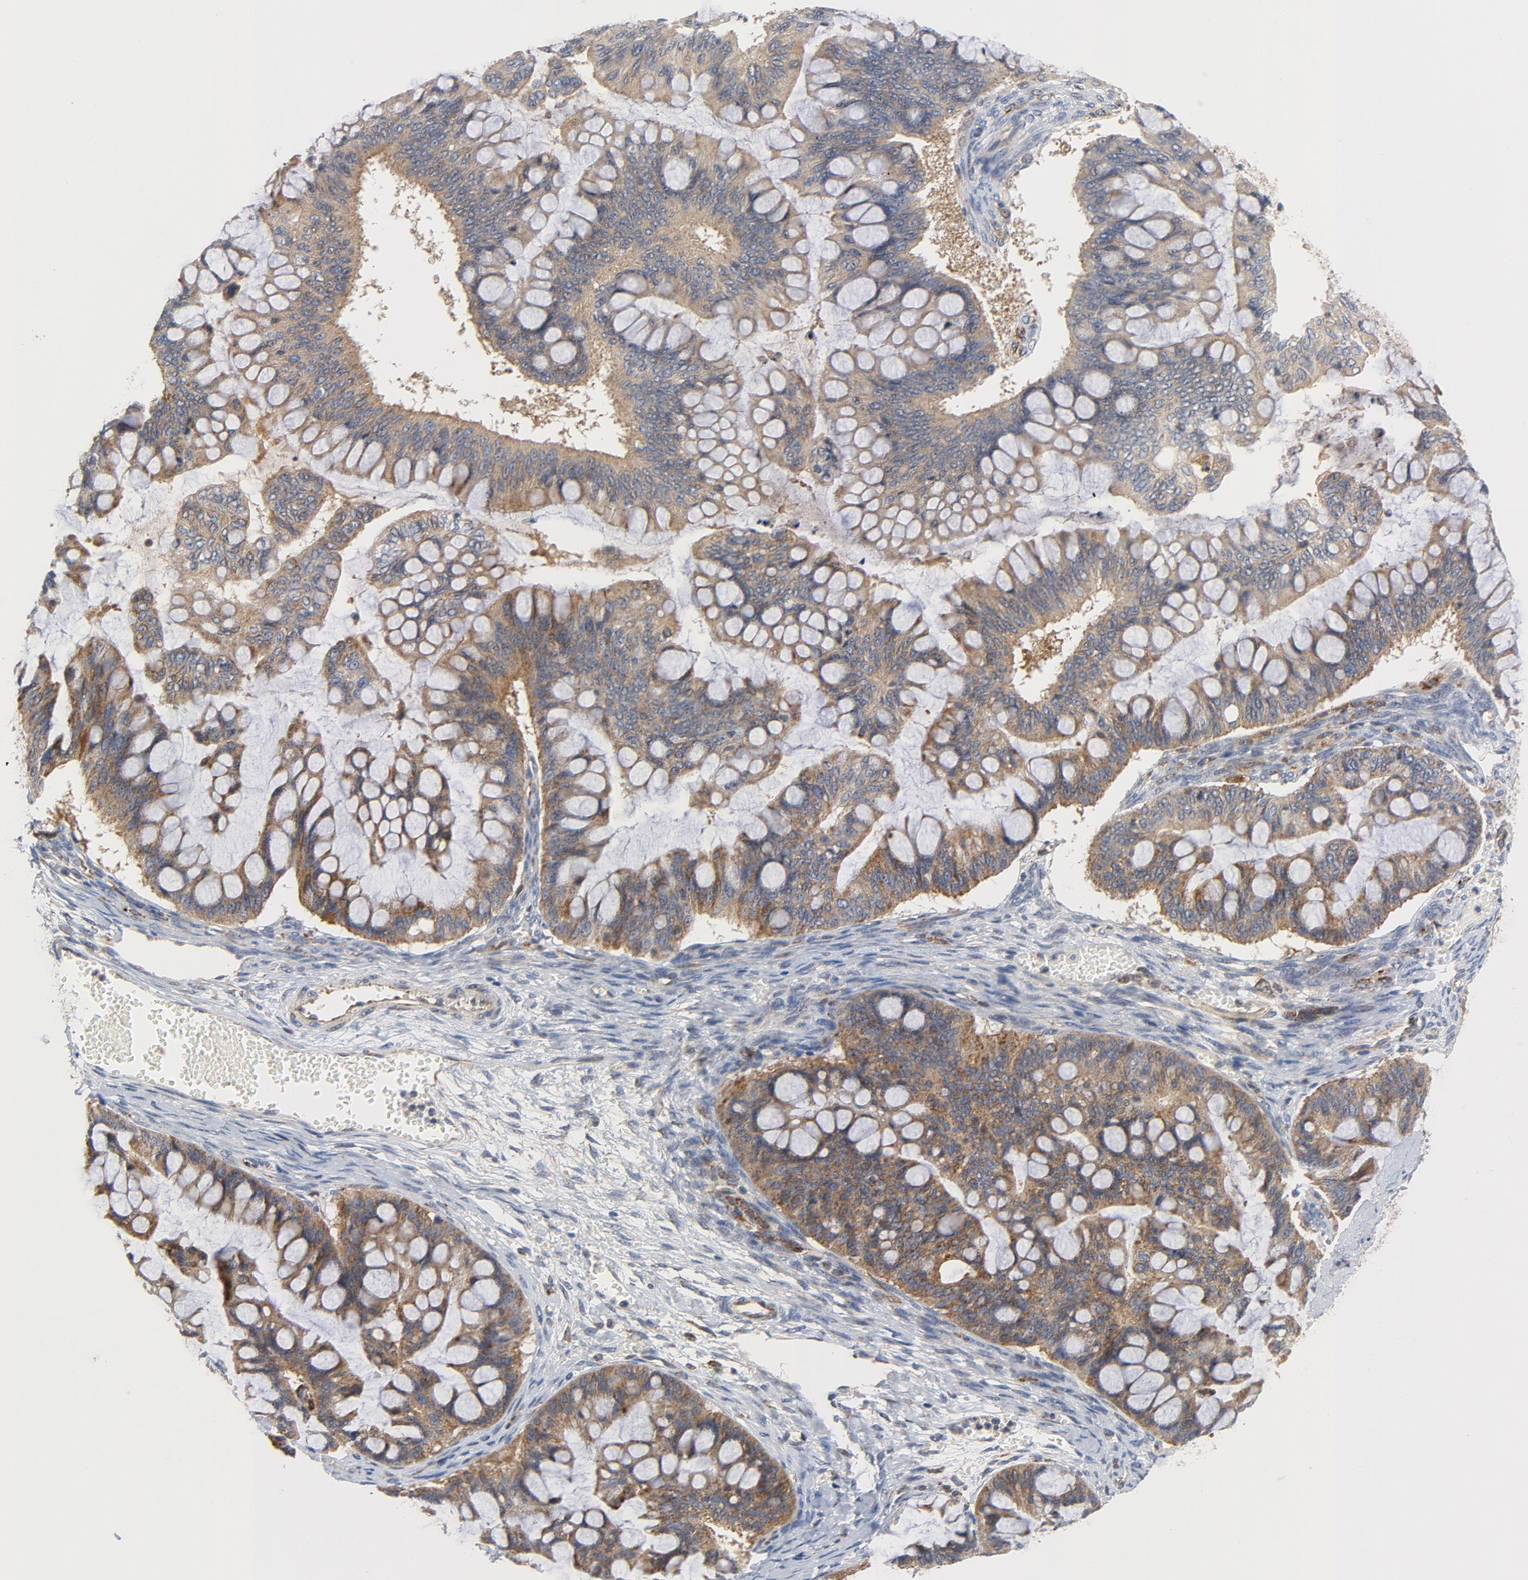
{"staining": {"intensity": "moderate", "quantity": ">75%", "location": "cytoplasmic/membranous"}, "tissue": "ovarian cancer", "cell_type": "Tumor cells", "image_type": "cancer", "snomed": [{"axis": "morphology", "description": "Cystadenocarcinoma, mucinous, NOS"}, {"axis": "topography", "description": "Ovary"}], "caption": "A brown stain labels moderate cytoplasmic/membranous staining of a protein in human ovarian cancer tumor cells.", "gene": "RAPGEF4", "patient": {"sex": "female", "age": 73}}